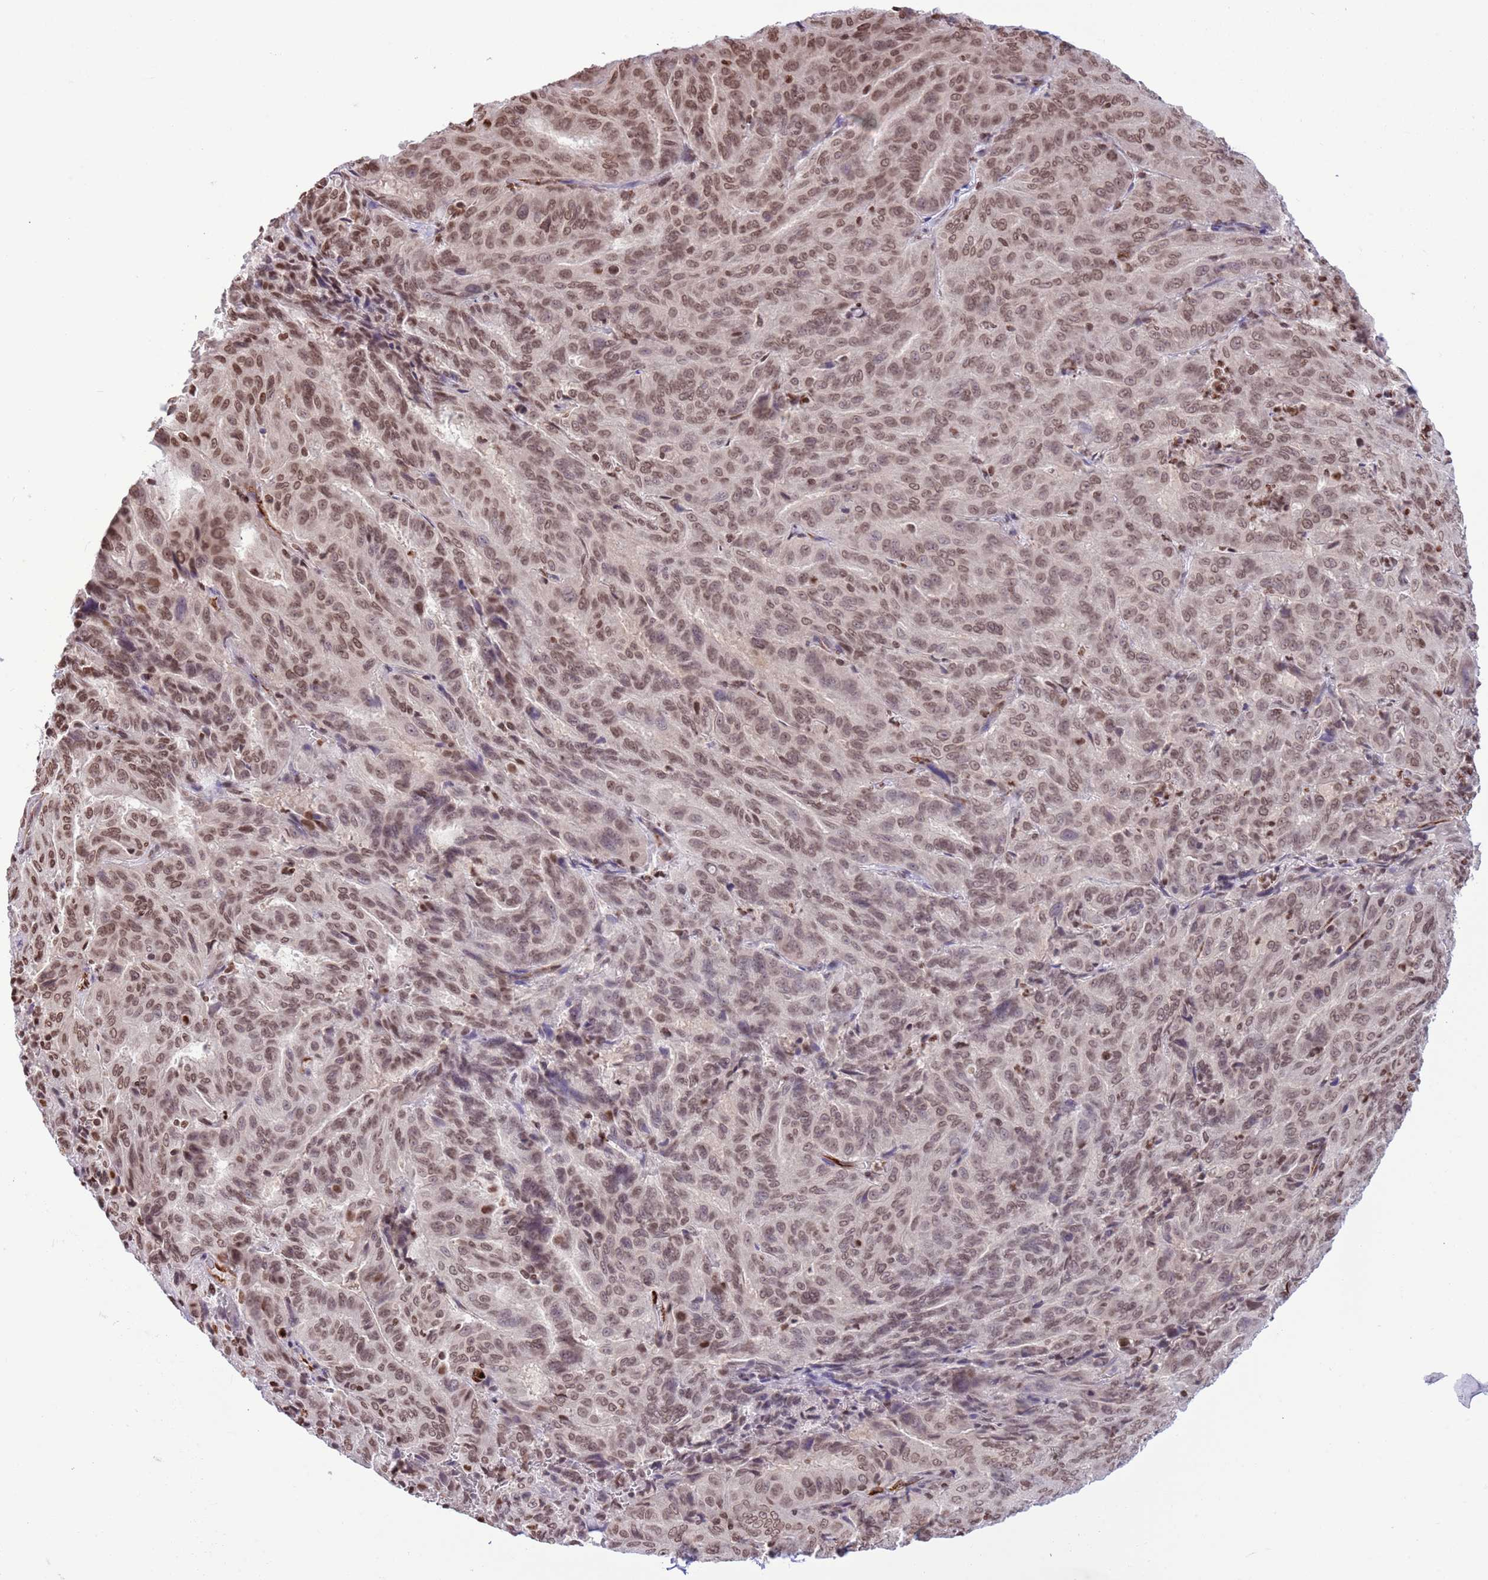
{"staining": {"intensity": "moderate", "quantity": ">75%", "location": "nuclear"}, "tissue": "pancreatic cancer", "cell_type": "Tumor cells", "image_type": "cancer", "snomed": [{"axis": "morphology", "description": "Adenocarcinoma, NOS"}, {"axis": "topography", "description": "Pancreas"}], "caption": "Protein expression analysis of human pancreatic adenocarcinoma reveals moderate nuclear positivity in about >75% of tumor cells.", "gene": "NRIP1", "patient": {"sex": "male", "age": 63}}